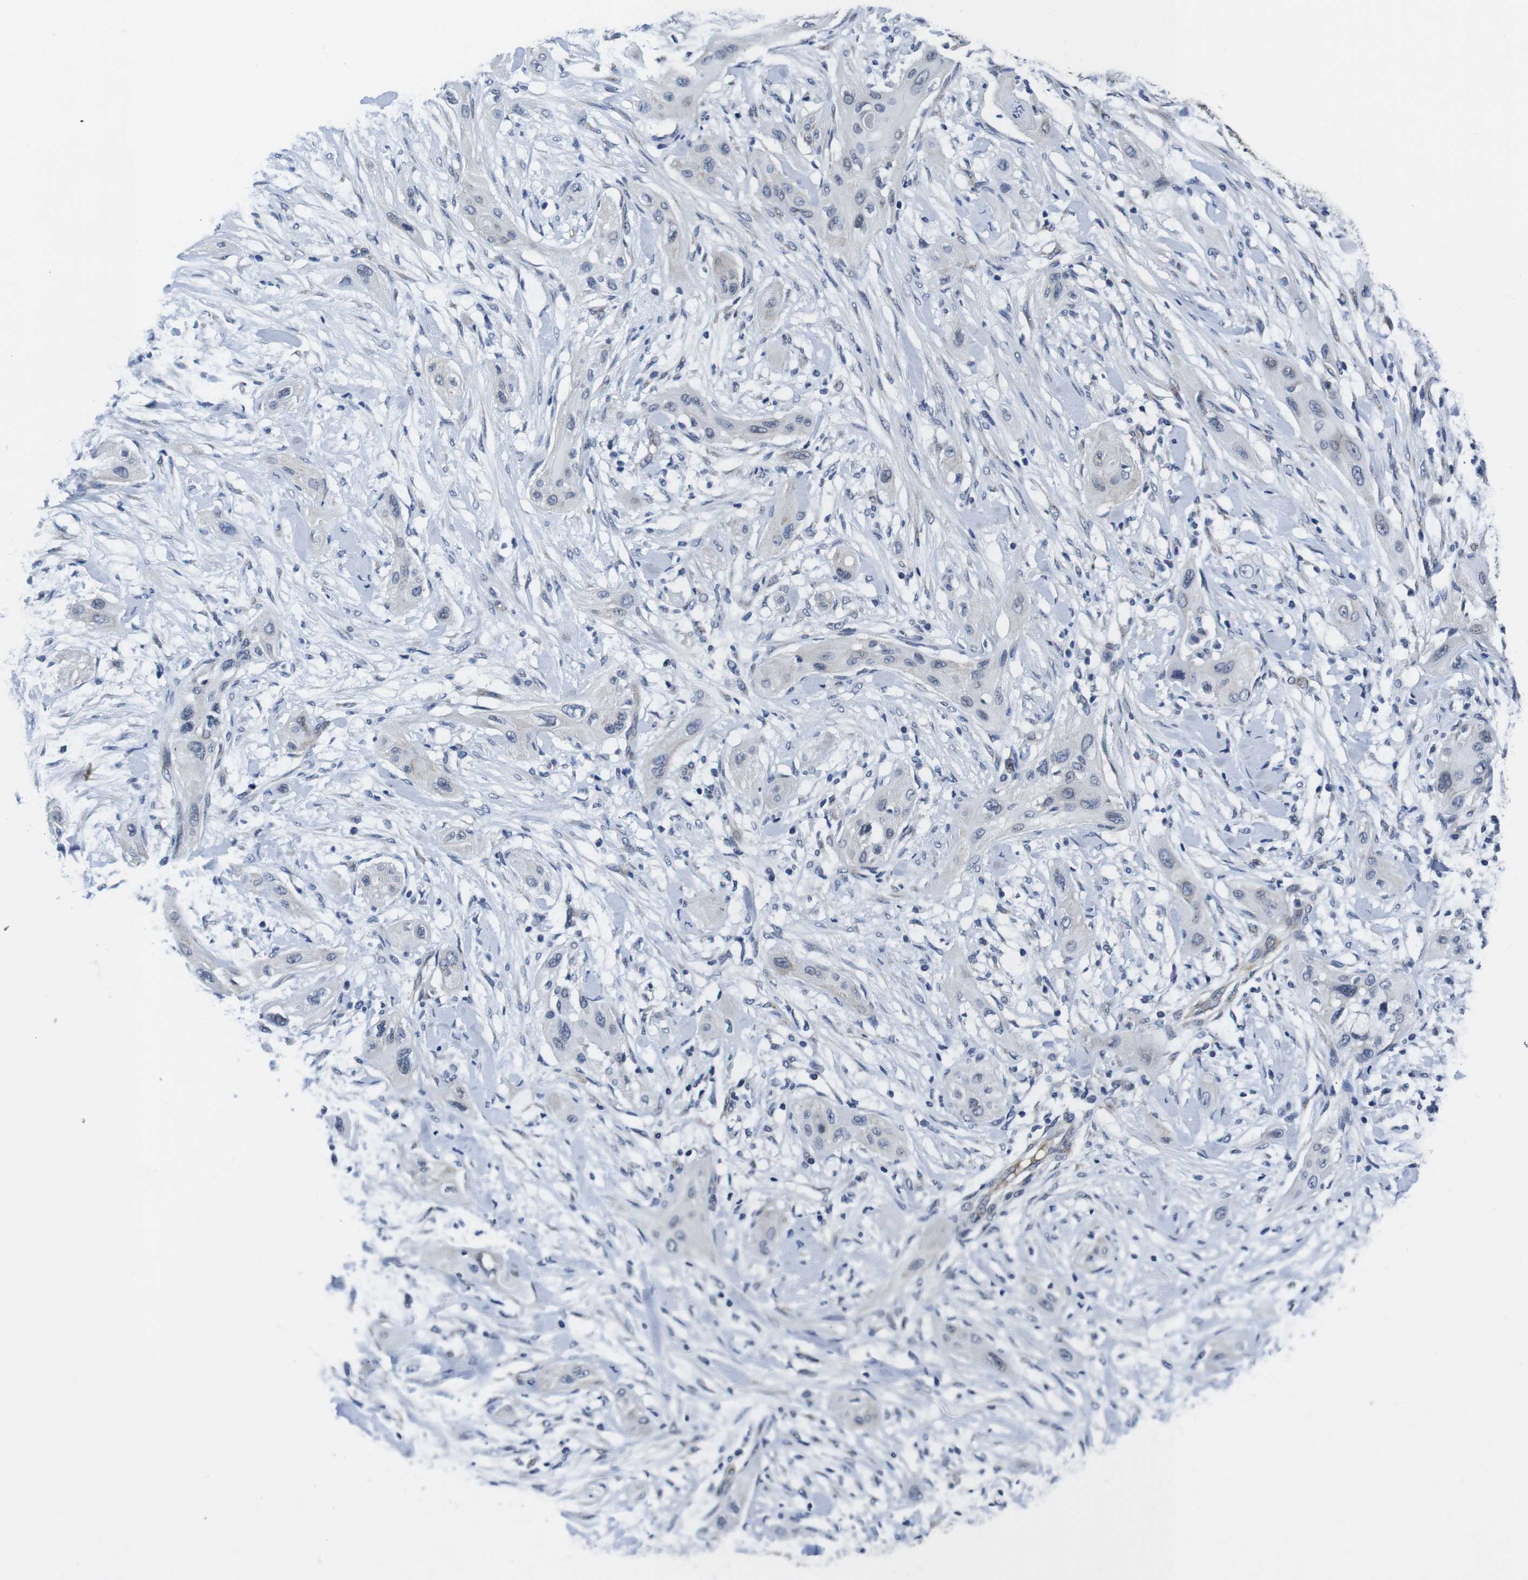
{"staining": {"intensity": "negative", "quantity": "none", "location": "none"}, "tissue": "lung cancer", "cell_type": "Tumor cells", "image_type": "cancer", "snomed": [{"axis": "morphology", "description": "Squamous cell carcinoma, NOS"}, {"axis": "topography", "description": "Lung"}], "caption": "Tumor cells are negative for protein expression in human squamous cell carcinoma (lung).", "gene": "SOCS3", "patient": {"sex": "female", "age": 47}}